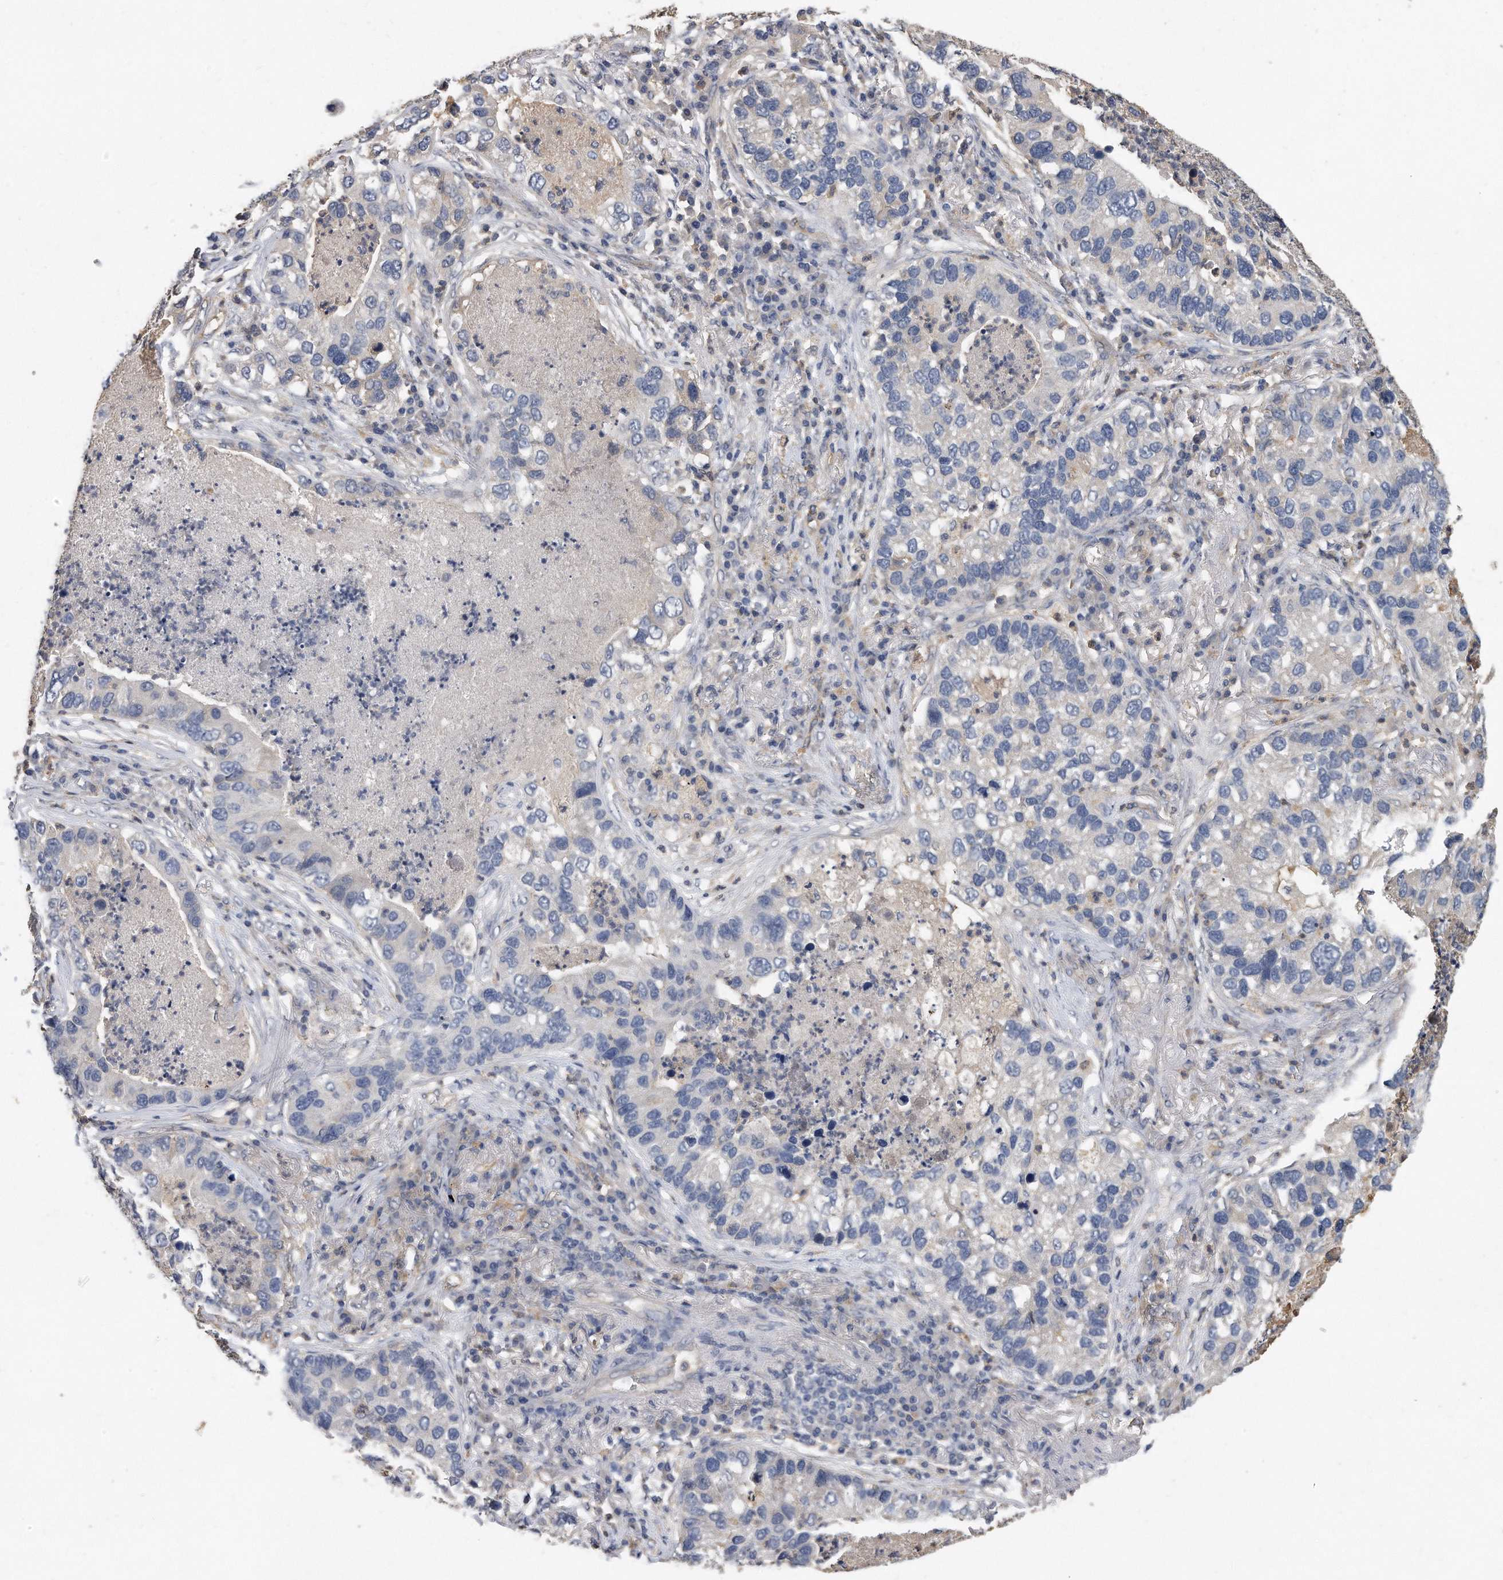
{"staining": {"intensity": "negative", "quantity": "none", "location": "none"}, "tissue": "lung cancer", "cell_type": "Tumor cells", "image_type": "cancer", "snomed": [{"axis": "morphology", "description": "Normal tissue, NOS"}, {"axis": "morphology", "description": "Adenocarcinoma, NOS"}, {"axis": "topography", "description": "Bronchus"}, {"axis": "topography", "description": "Lung"}], "caption": "The histopathology image displays no significant positivity in tumor cells of lung cancer (adenocarcinoma).", "gene": "HOMER3", "patient": {"sex": "male", "age": 54}}